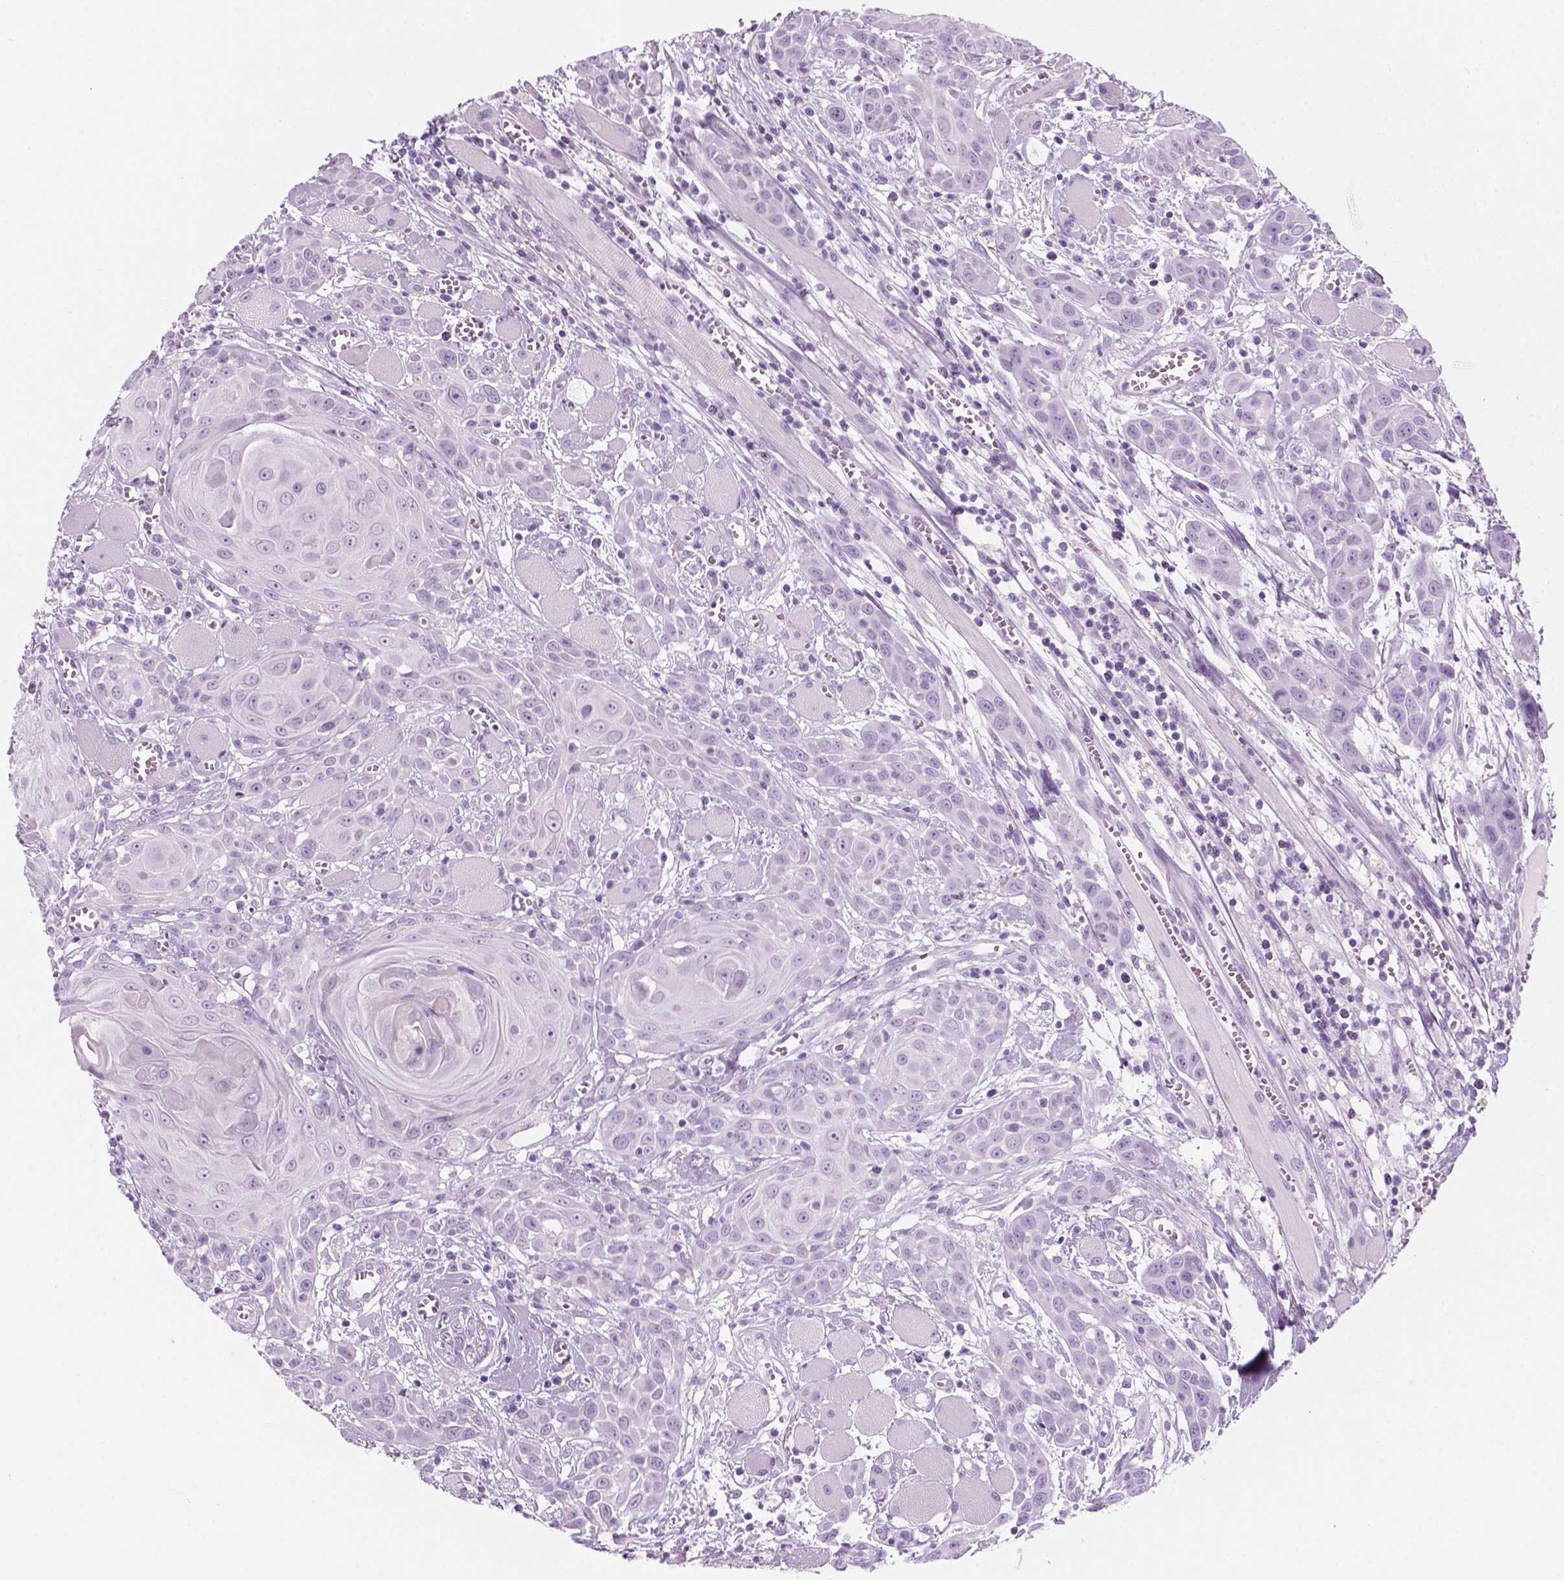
{"staining": {"intensity": "negative", "quantity": "none", "location": "none"}, "tissue": "head and neck cancer", "cell_type": "Tumor cells", "image_type": "cancer", "snomed": [{"axis": "morphology", "description": "Squamous cell carcinoma, NOS"}, {"axis": "topography", "description": "Head-Neck"}], "caption": "DAB (3,3'-diaminobenzidine) immunohistochemical staining of human head and neck cancer reveals no significant staining in tumor cells.", "gene": "KRTAP11-1", "patient": {"sex": "female", "age": 80}}